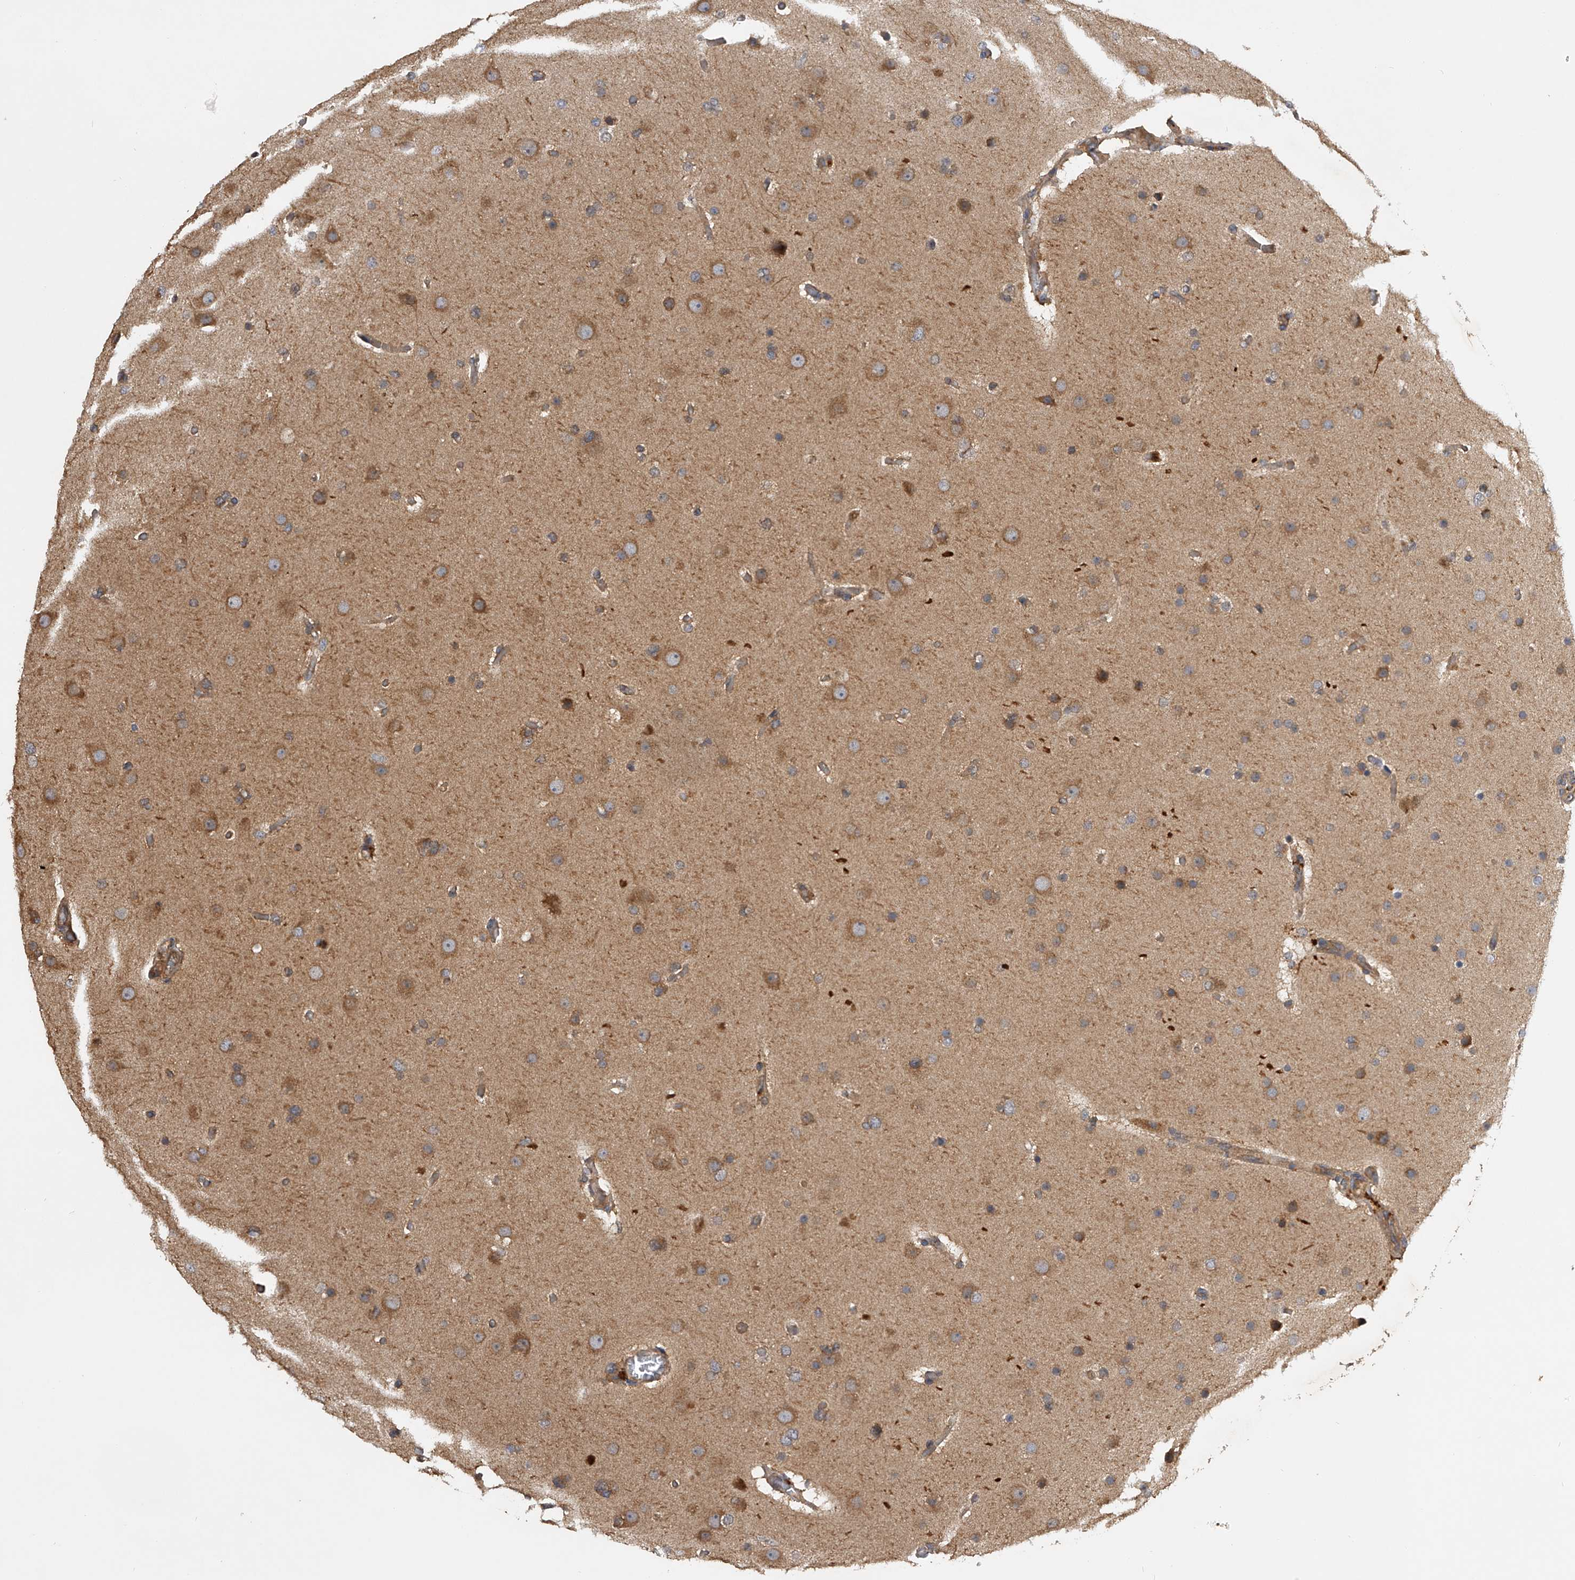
{"staining": {"intensity": "moderate", "quantity": ">75%", "location": "cytoplasmic/membranous"}, "tissue": "glioma", "cell_type": "Tumor cells", "image_type": "cancer", "snomed": [{"axis": "morphology", "description": "Glioma, malignant, High grade"}, {"axis": "topography", "description": "Cerebral cortex"}], "caption": "IHC histopathology image of human glioma stained for a protein (brown), which exhibits medium levels of moderate cytoplasmic/membranous staining in approximately >75% of tumor cells.", "gene": "PTPRA", "patient": {"sex": "female", "age": 36}}